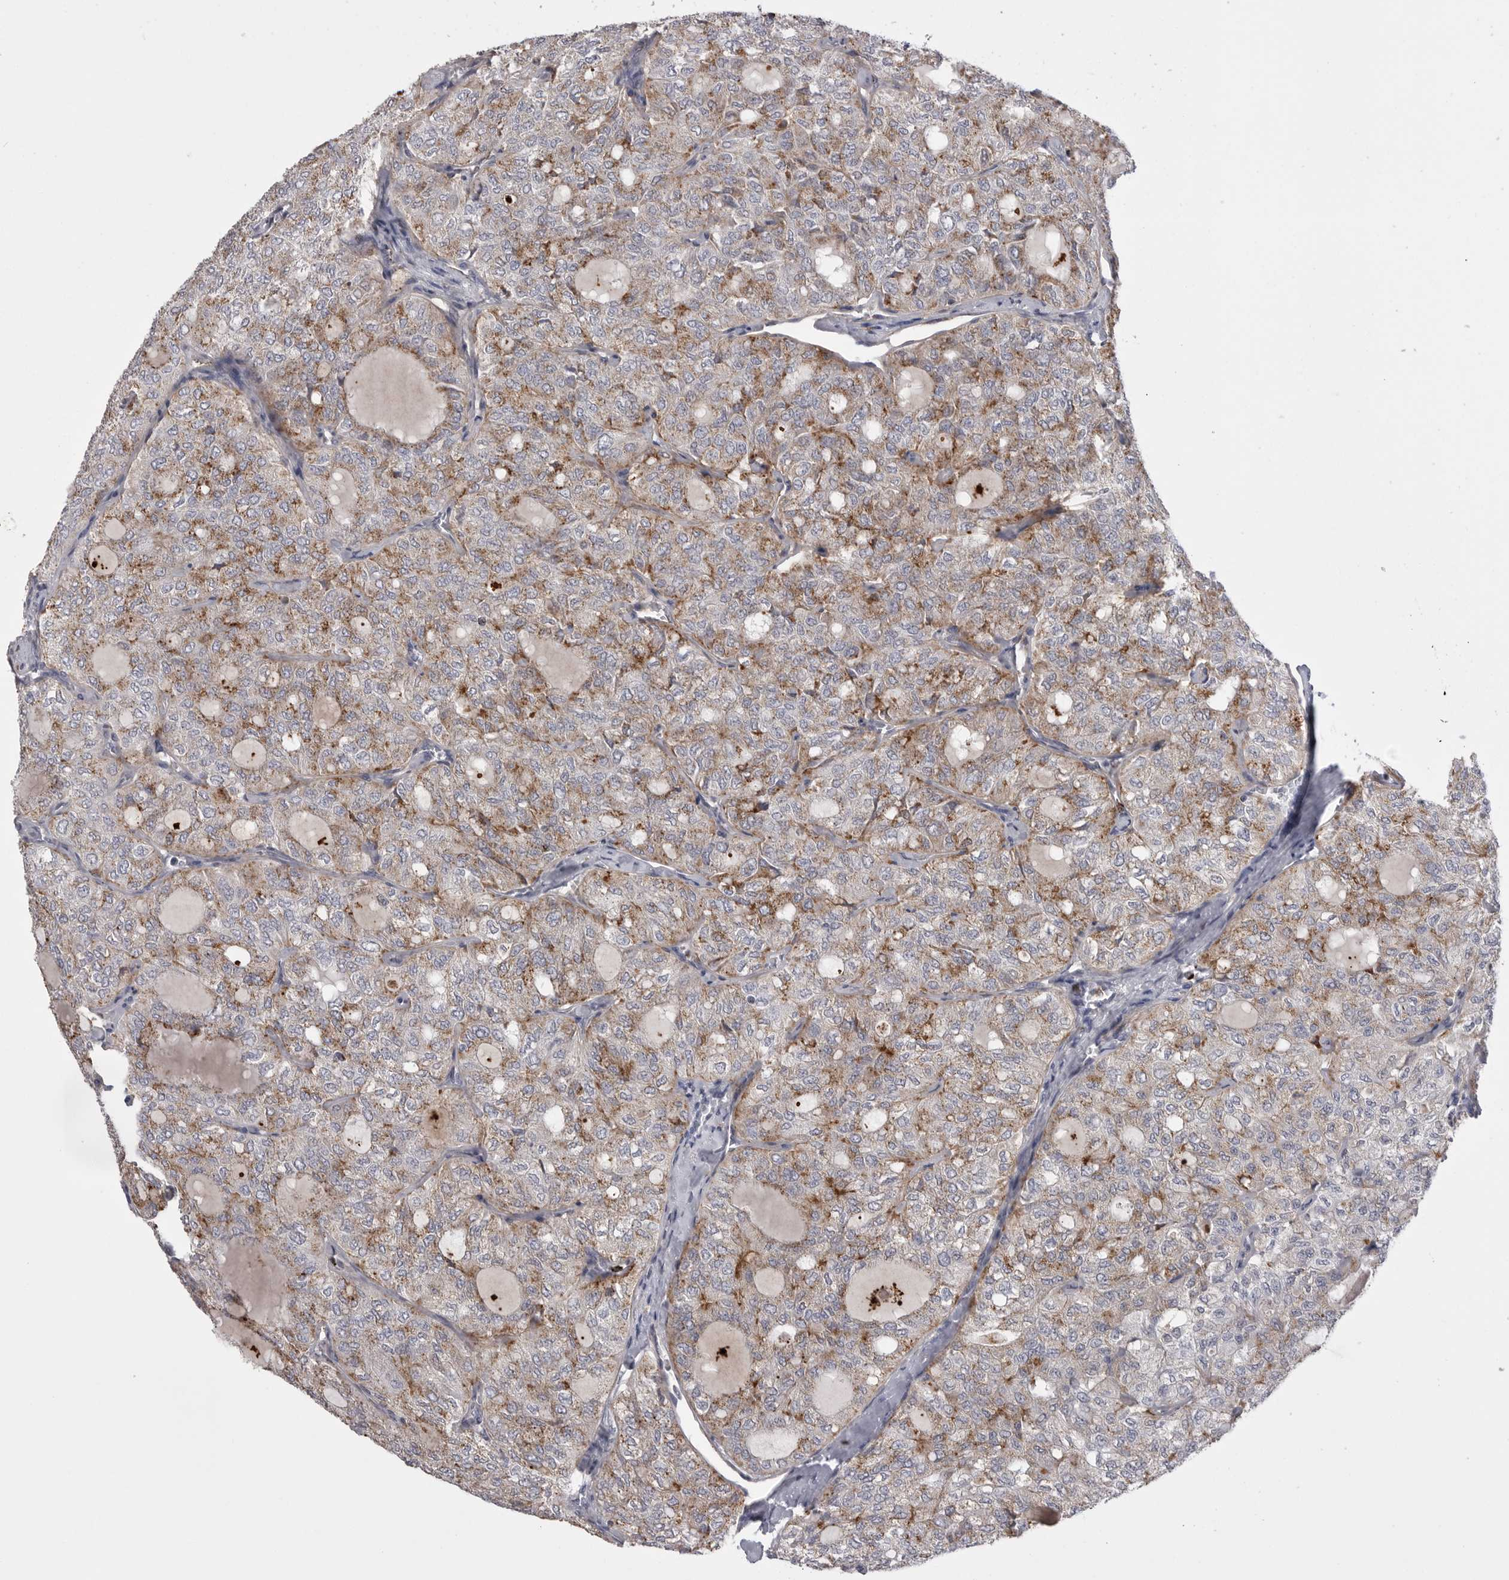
{"staining": {"intensity": "moderate", "quantity": ">75%", "location": "cytoplasmic/membranous"}, "tissue": "thyroid cancer", "cell_type": "Tumor cells", "image_type": "cancer", "snomed": [{"axis": "morphology", "description": "Follicular adenoma carcinoma, NOS"}, {"axis": "topography", "description": "Thyroid gland"}], "caption": "Thyroid follicular adenoma carcinoma was stained to show a protein in brown. There is medium levels of moderate cytoplasmic/membranous expression in about >75% of tumor cells. (DAB IHC, brown staining for protein, blue staining for nuclei).", "gene": "PSPN", "patient": {"sex": "male", "age": 75}}